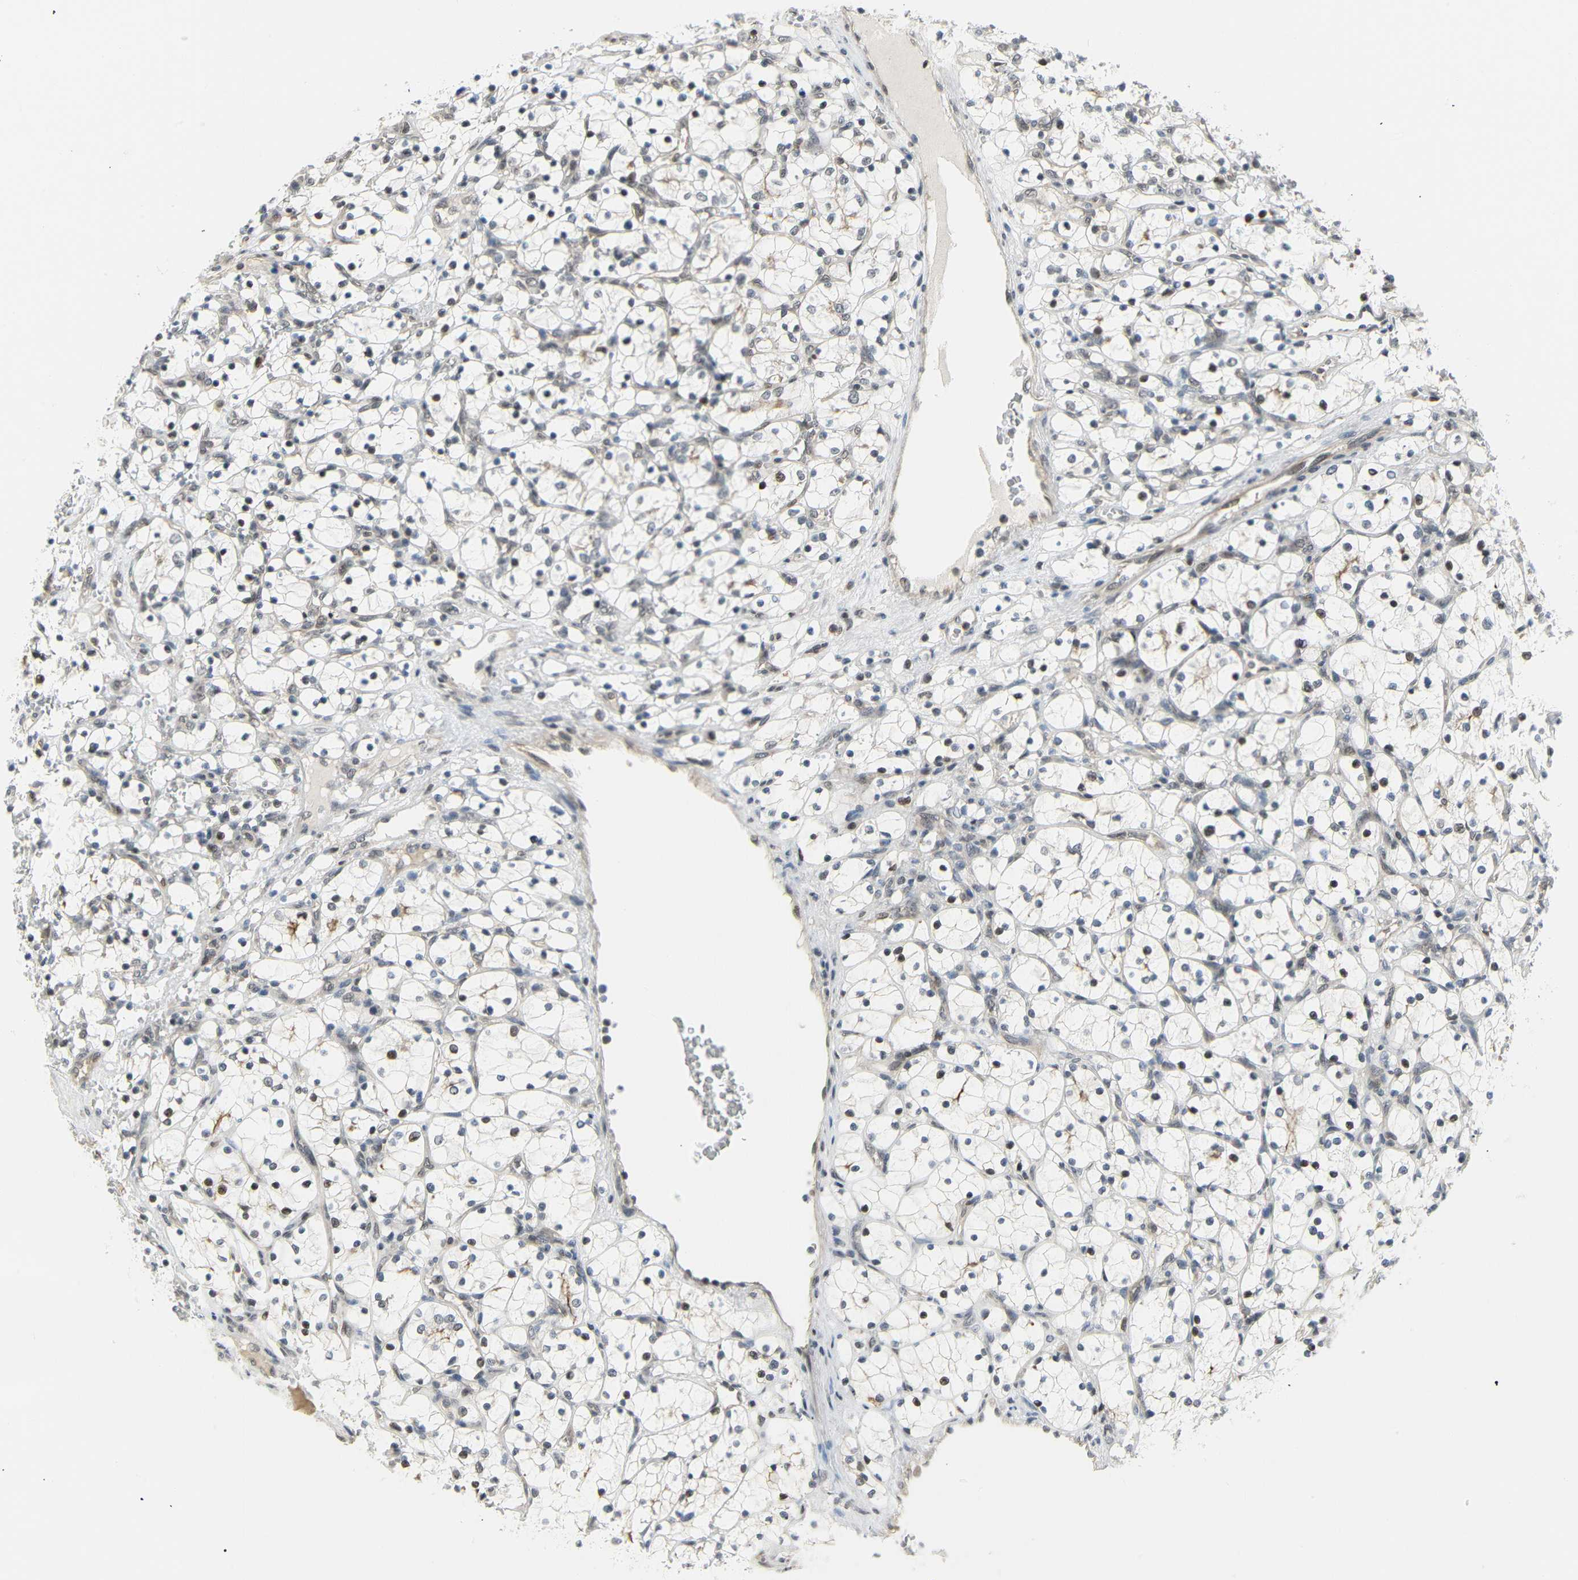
{"staining": {"intensity": "moderate", "quantity": "<25%", "location": "nuclear"}, "tissue": "renal cancer", "cell_type": "Tumor cells", "image_type": "cancer", "snomed": [{"axis": "morphology", "description": "Adenocarcinoma, NOS"}, {"axis": "topography", "description": "Kidney"}], "caption": "Brown immunohistochemical staining in renal cancer shows moderate nuclear expression in approximately <25% of tumor cells. (DAB = brown stain, brightfield microscopy at high magnification).", "gene": "IMPG2", "patient": {"sex": "female", "age": 69}}